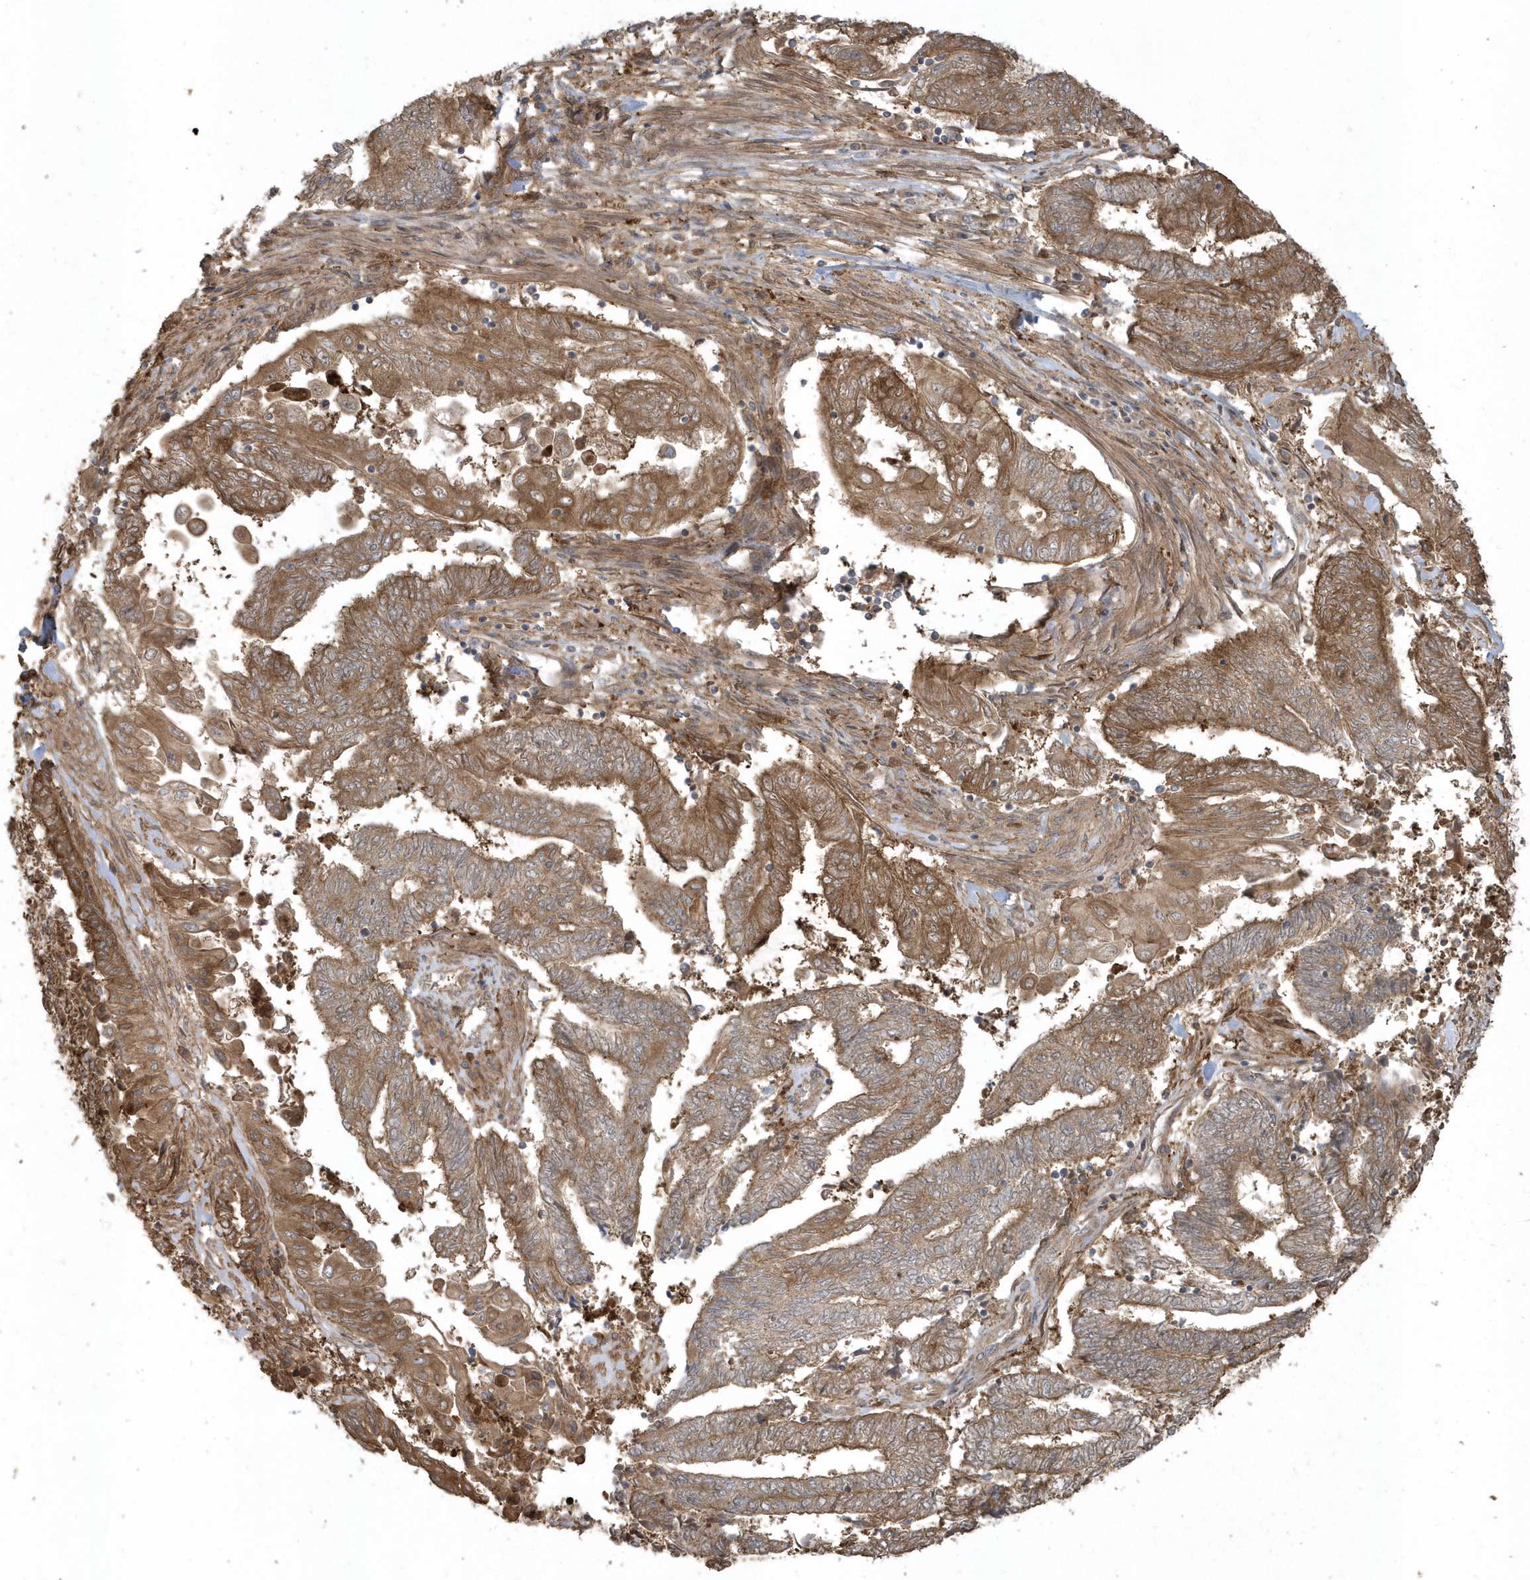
{"staining": {"intensity": "moderate", "quantity": ">75%", "location": "cytoplasmic/membranous"}, "tissue": "endometrial cancer", "cell_type": "Tumor cells", "image_type": "cancer", "snomed": [{"axis": "morphology", "description": "Adenocarcinoma, NOS"}, {"axis": "topography", "description": "Uterus"}, {"axis": "topography", "description": "Endometrium"}], "caption": "Immunohistochemical staining of endometrial cancer (adenocarcinoma) exhibits medium levels of moderate cytoplasmic/membranous protein staining in approximately >75% of tumor cells.", "gene": "HNMT", "patient": {"sex": "female", "age": 70}}